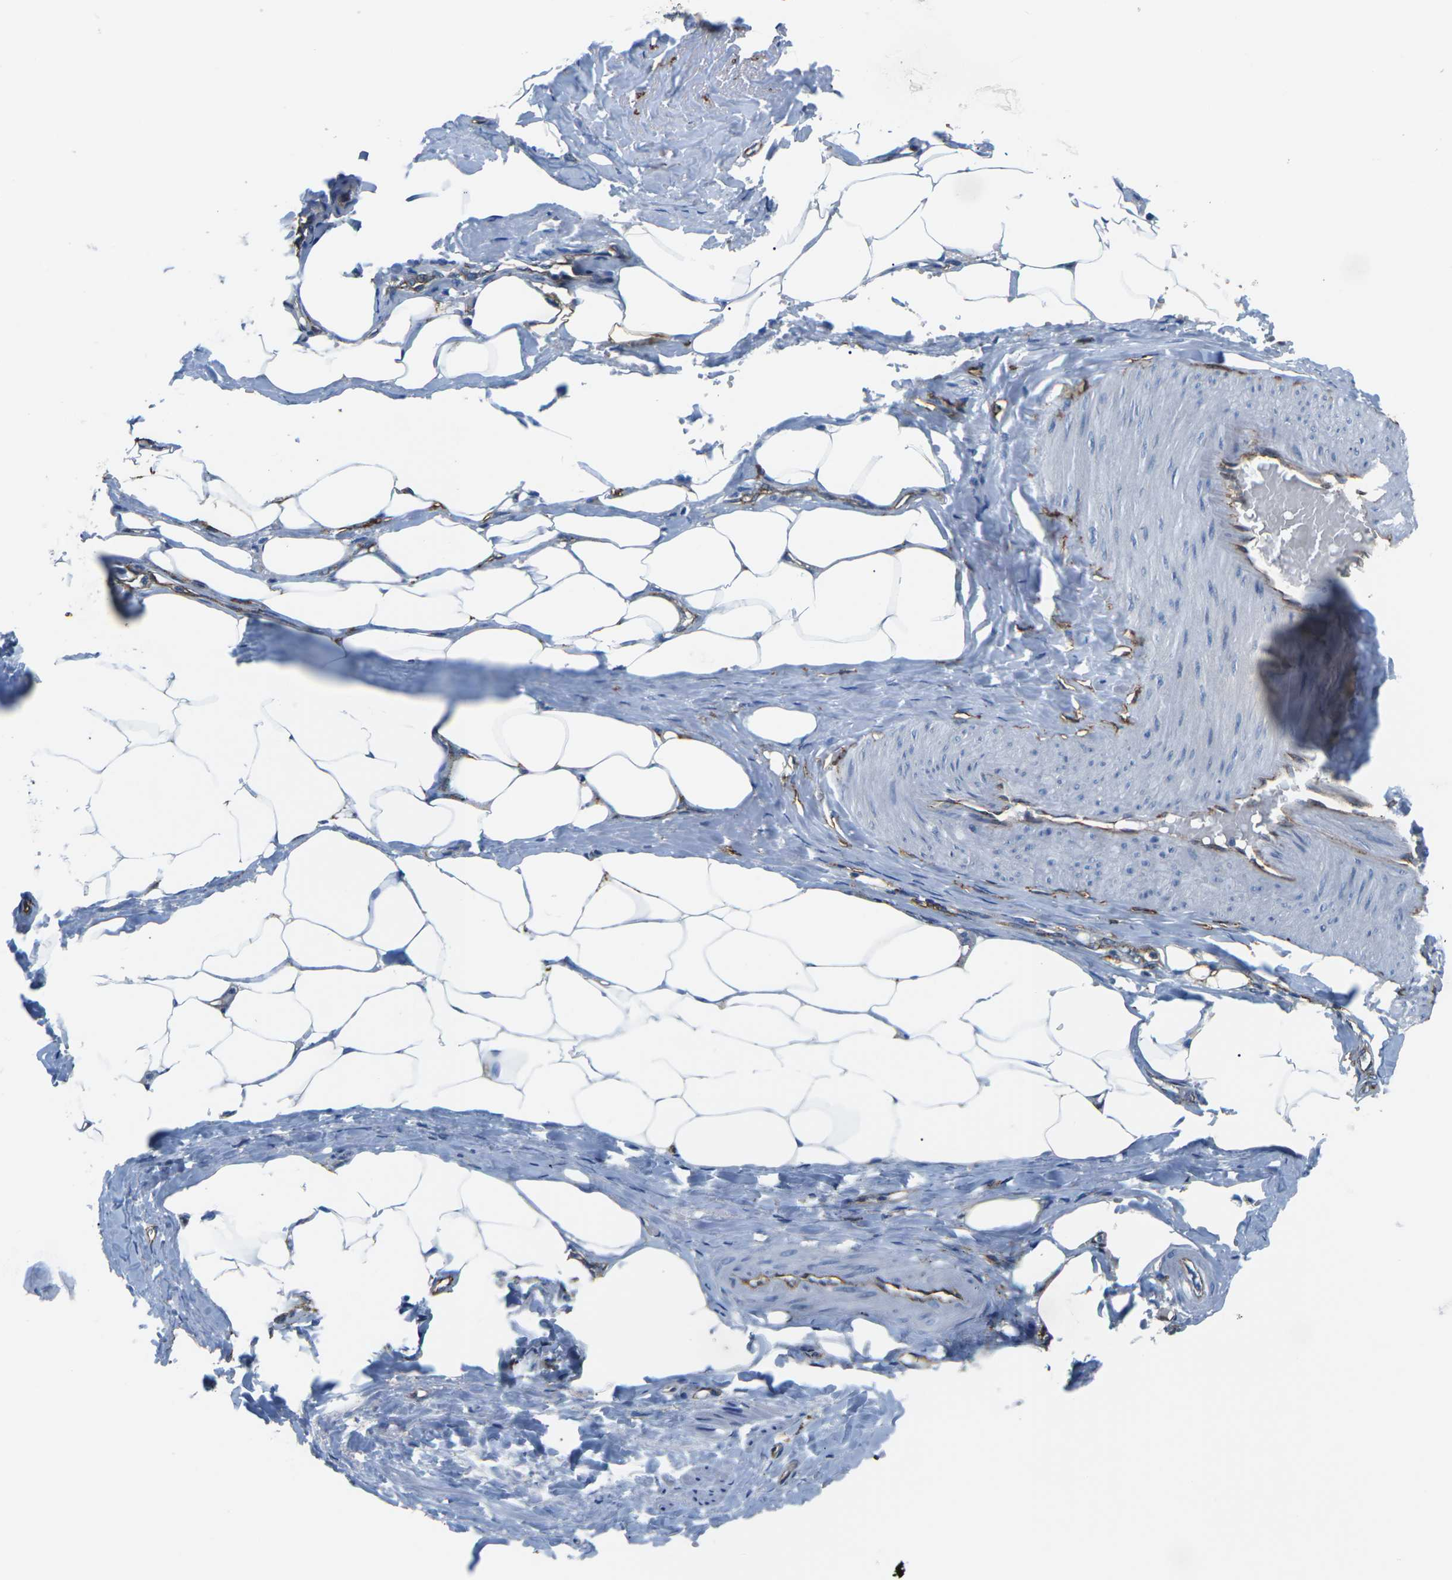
{"staining": {"intensity": "negative", "quantity": "none", "location": "none"}, "tissue": "adipose tissue", "cell_type": "Adipocytes", "image_type": "normal", "snomed": [{"axis": "morphology", "description": "Normal tissue, NOS"}, {"axis": "topography", "description": "Soft tissue"}, {"axis": "topography", "description": "Vascular tissue"}], "caption": "Adipocytes are negative for protein expression in normal human adipose tissue. (DAB (3,3'-diaminobenzidine) IHC with hematoxylin counter stain).", "gene": "PTPN1", "patient": {"sex": "female", "age": 35}}